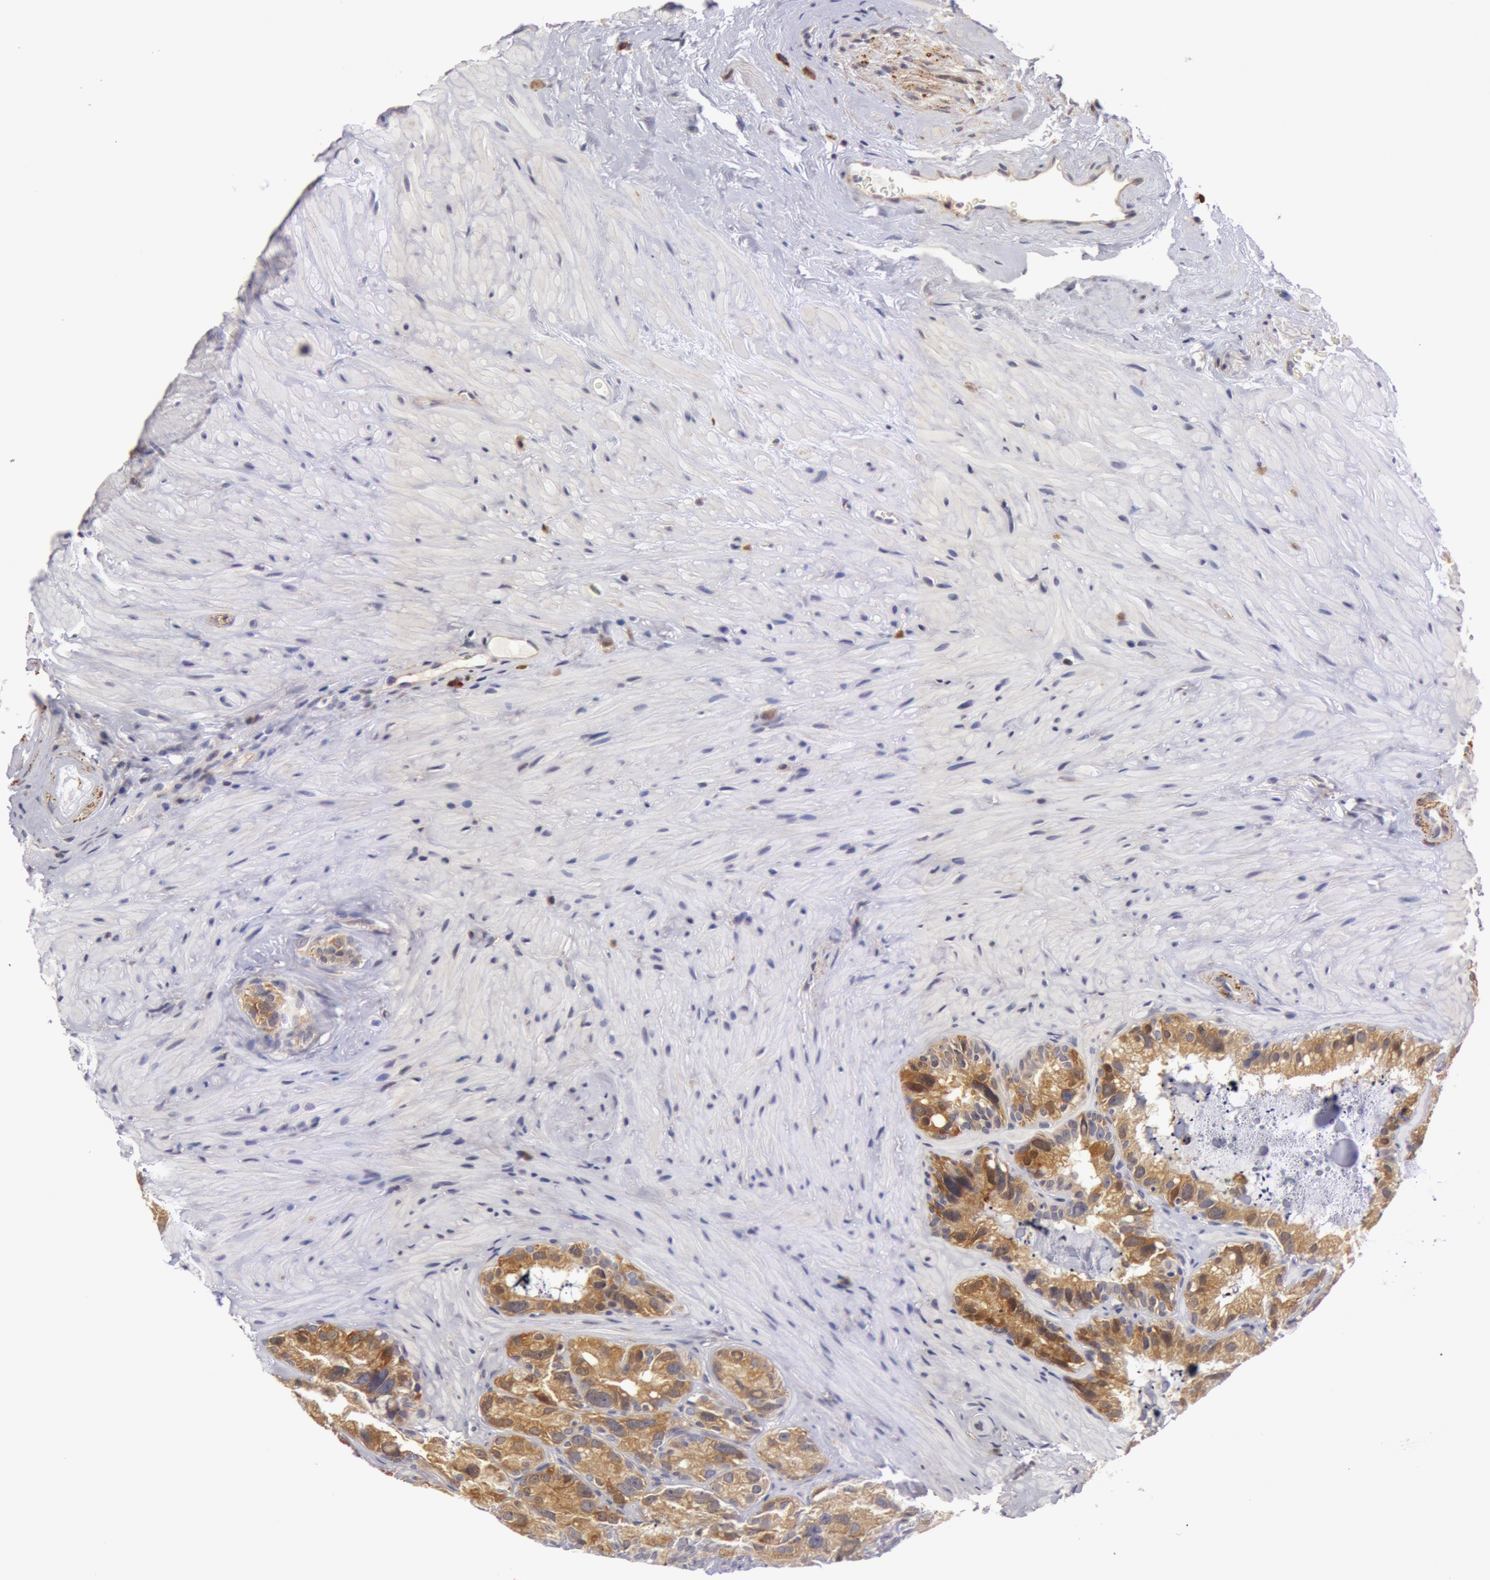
{"staining": {"intensity": "weak", "quantity": ">75%", "location": "cytoplasmic/membranous"}, "tissue": "seminal vesicle", "cell_type": "Glandular cells", "image_type": "normal", "snomed": [{"axis": "morphology", "description": "Normal tissue, NOS"}, {"axis": "topography", "description": "Seminal veicle"}], "caption": "IHC of normal human seminal vesicle shows low levels of weak cytoplasmic/membranous expression in approximately >75% of glandular cells.", "gene": "IL23A", "patient": {"sex": "male", "age": 63}}